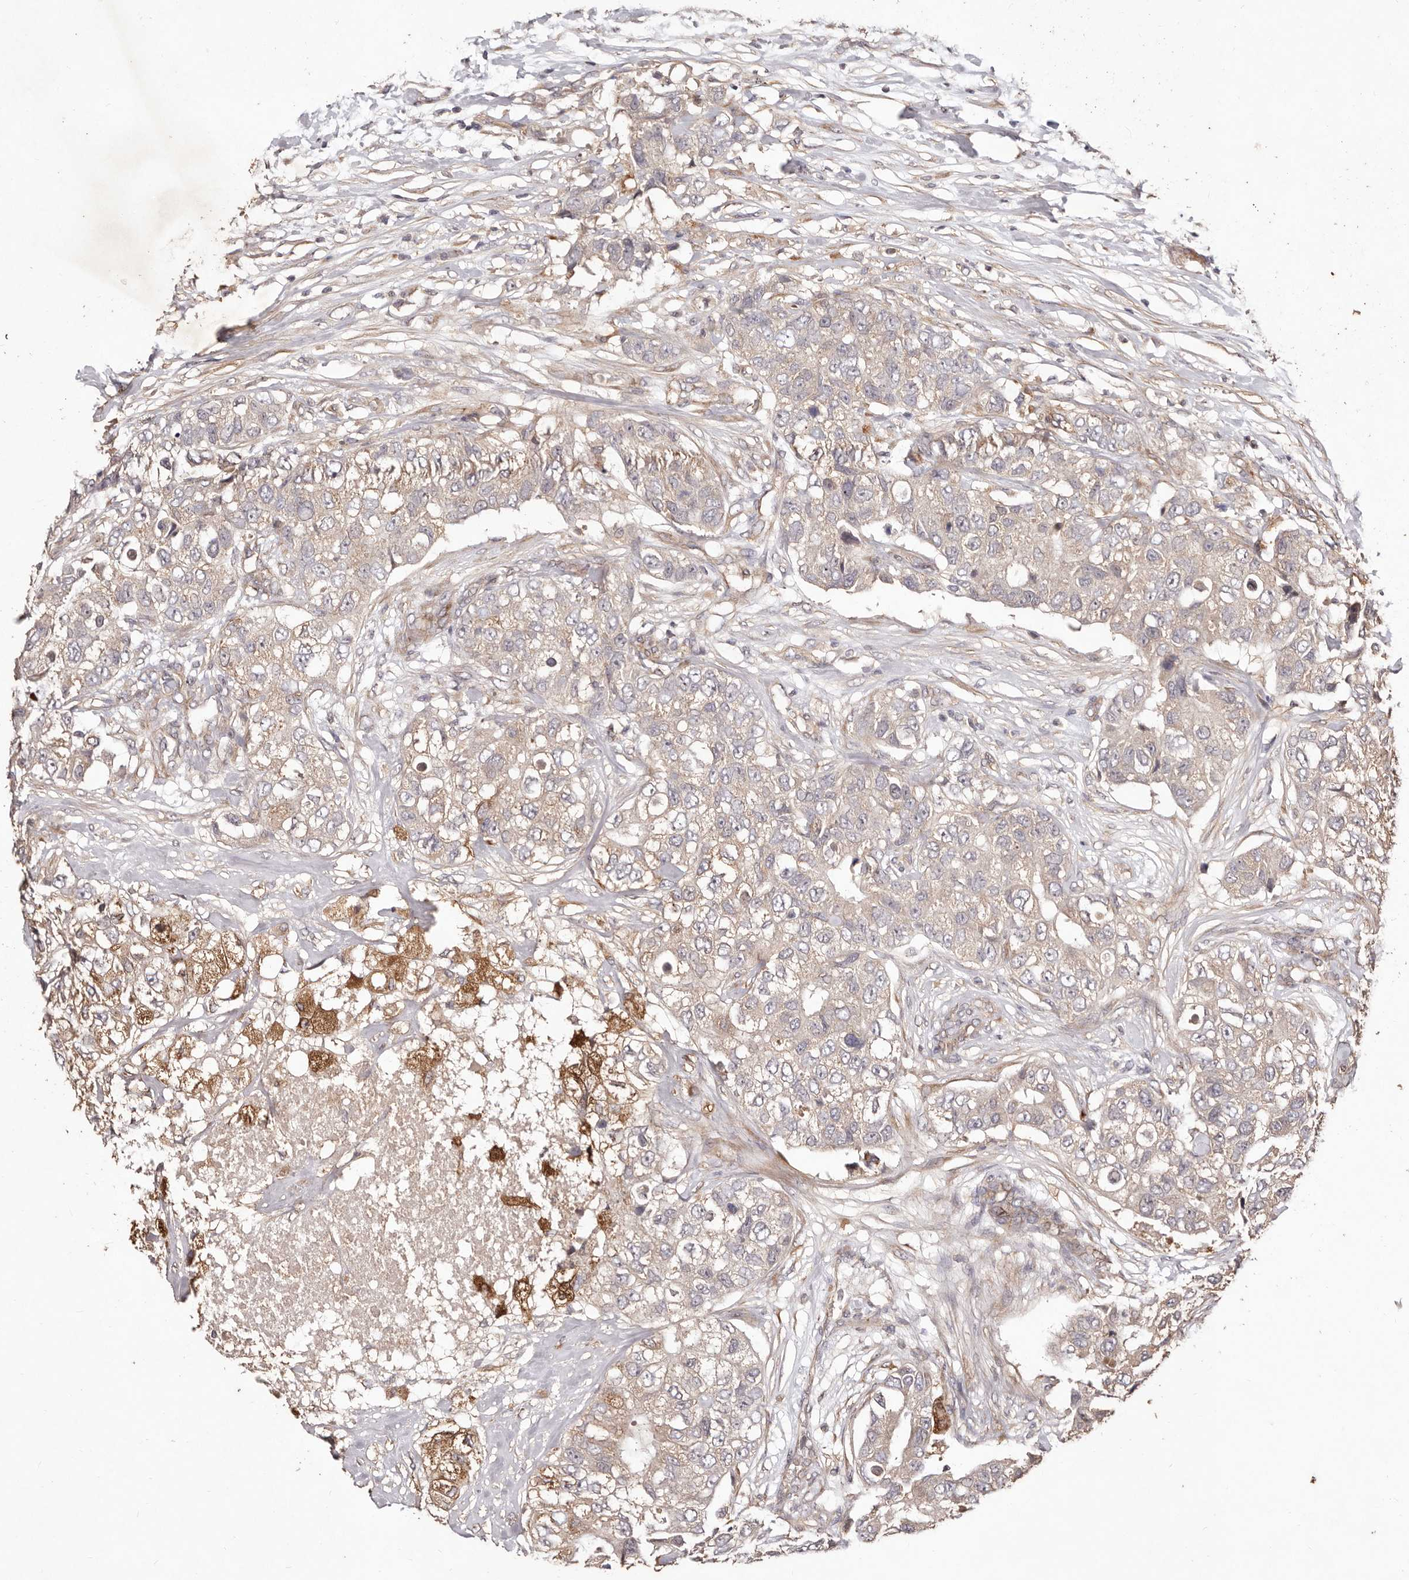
{"staining": {"intensity": "weak", "quantity": "25%-75%", "location": "cytoplasmic/membranous"}, "tissue": "breast cancer", "cell_type": "Tumor cells", "image_type": "cancer", "snomed": [{"axis": "morphology", "description": "Duct carcinoma"}, {"axis": "topography", "description": "Breast"}], "caption": "High-magnification brightfield microscopy of invasive ductal carcinoma (breast) stained with DAB (3,3'-diaminobenzidine) (brown) and counterstained with hematoxylin (blue). tumor cells exhibit weak cytoplasmic/membranous positivity is appreciated in about25%-75% of cells. (IHC, brightfield microscopy, high magnification).", "gene": "CCL14", "patient": {"sex": "female", "age": 62}}